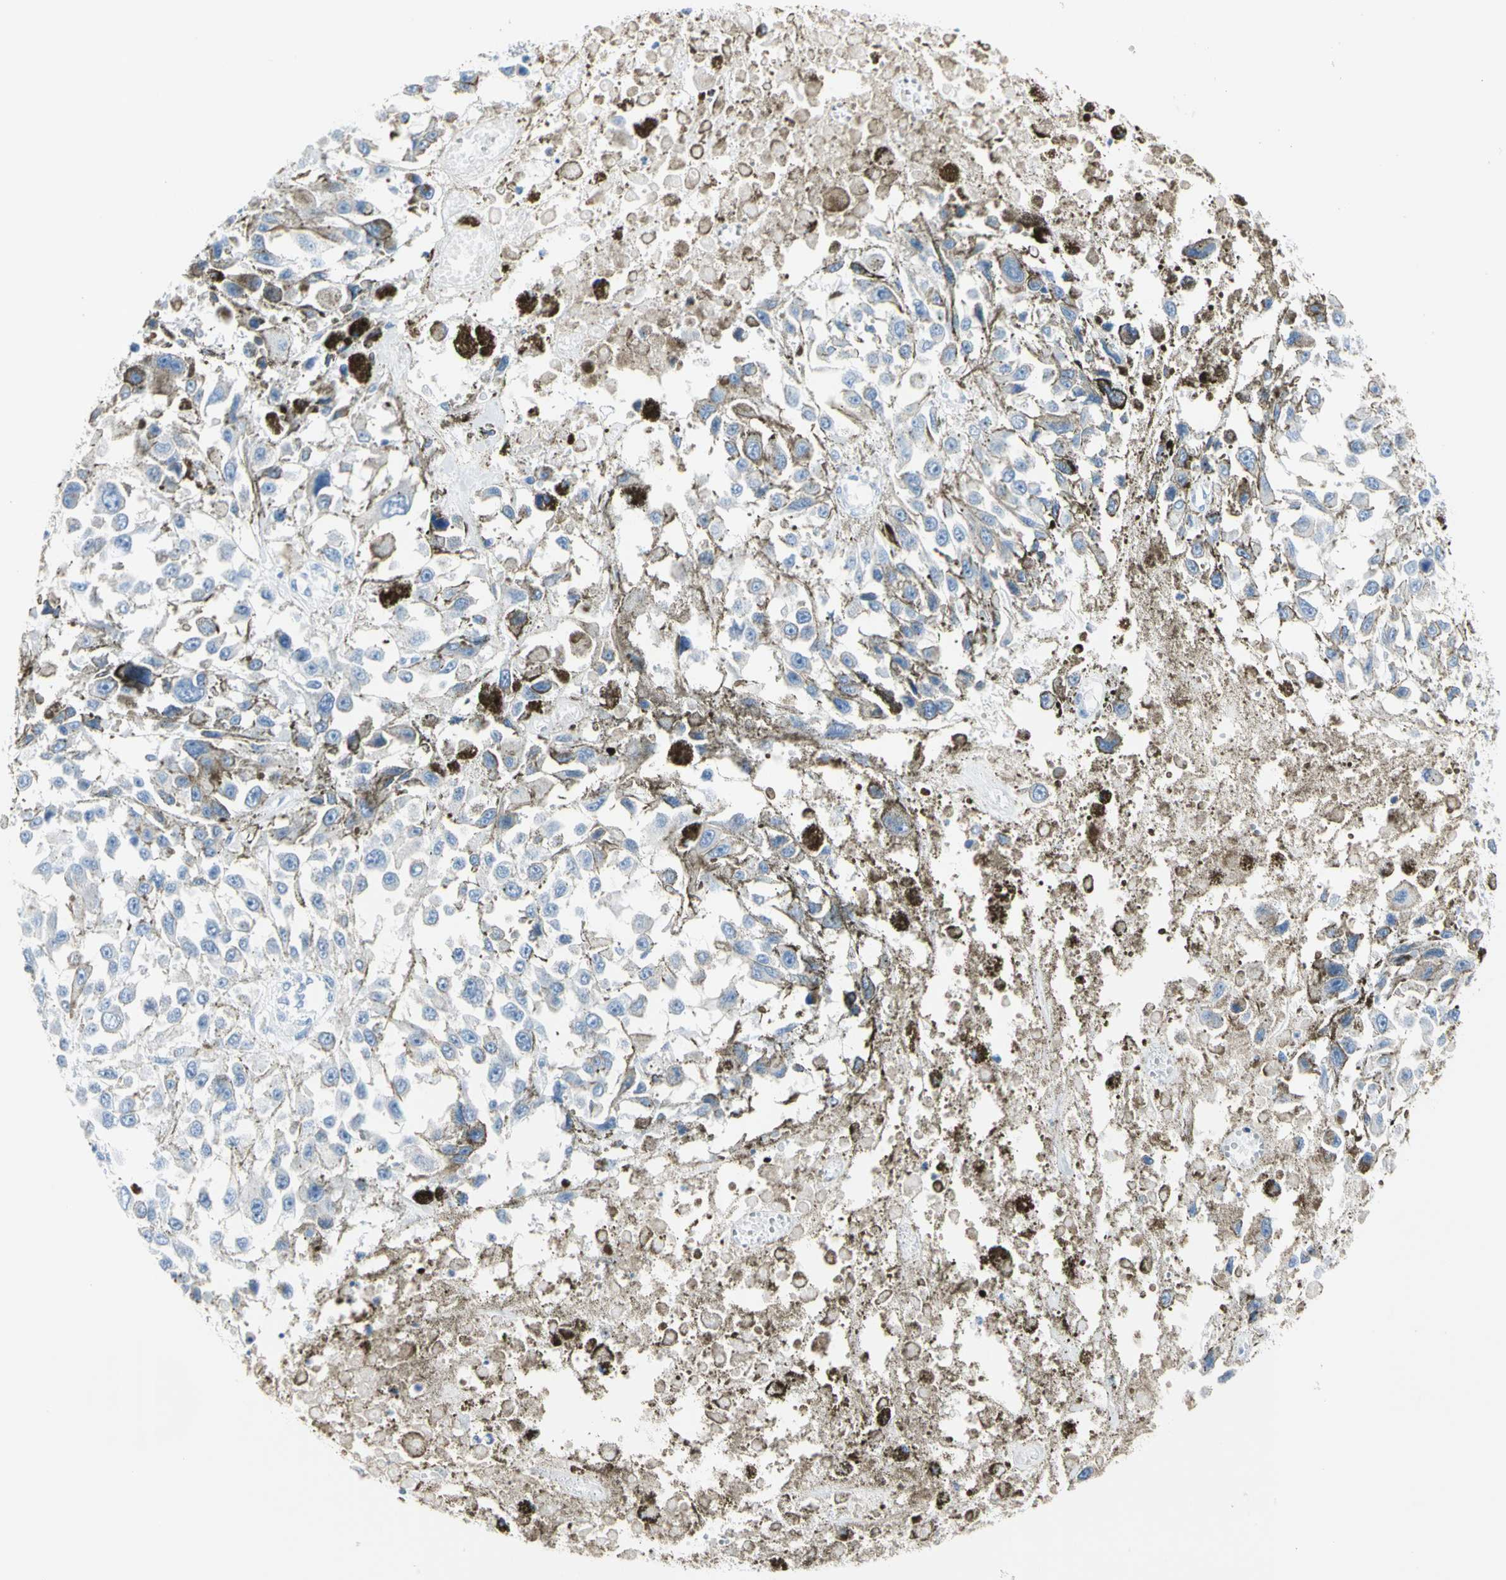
{"staining": {"intensity": "negative", "quantity": "none", "location": "none"}, "tissue": "melanoma", "cell_type": "Tumor cells", "image_type": "cancer", "snomed": [{"axis": "morphology", "description": "Malignant melanoma, Metastatic site"}, {"axis": "topography", "description": "Lymph node"}], "caption": "Immunohistochemical staining of human malignant melanoma (metastatic site) displays no significant staining in tumor cells.", "gene": "TPO", "patient": {"sex": "male", "age": 59}}